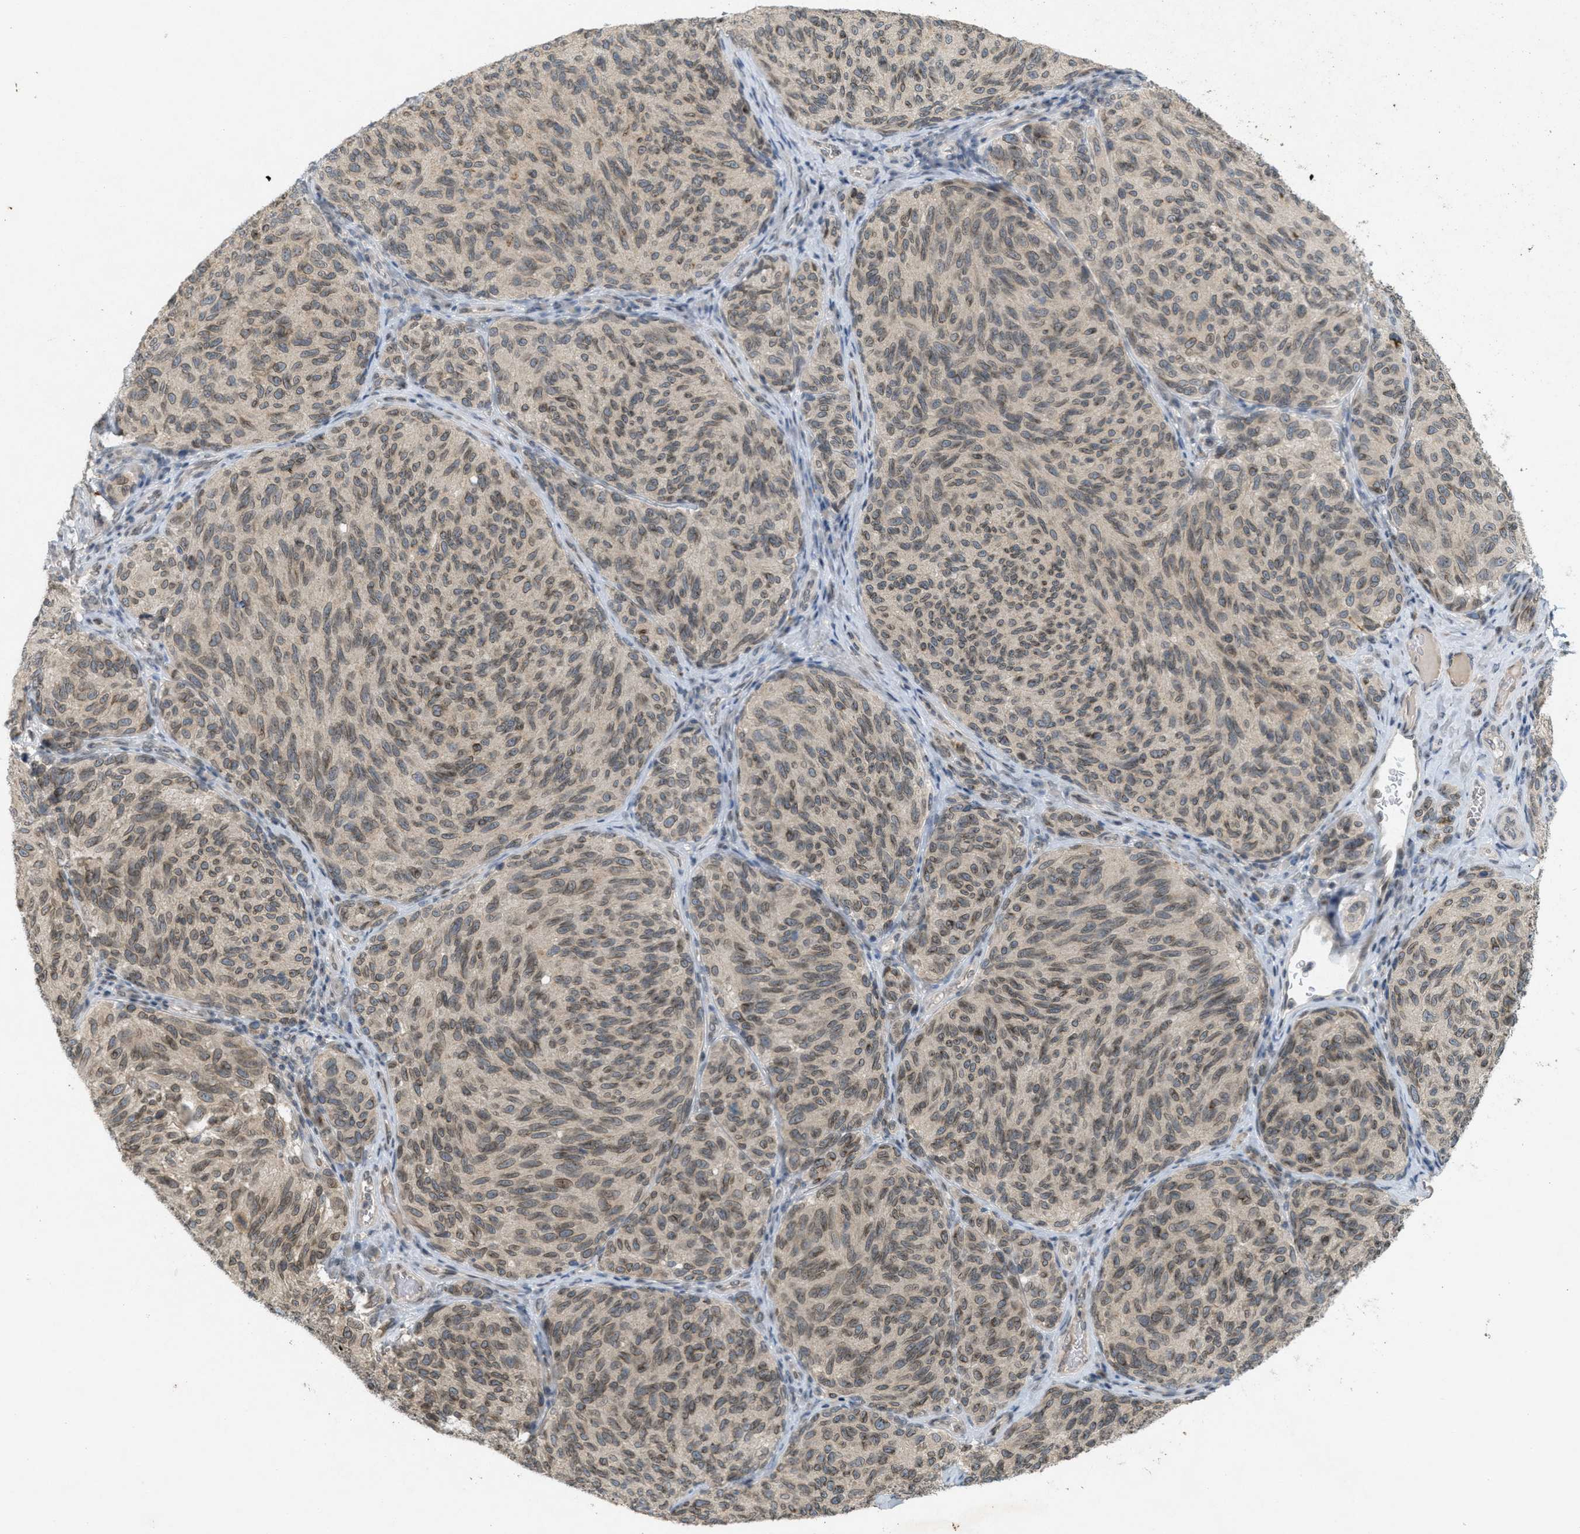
{"staining": {"intensity": "moderate", "quantity": ">75%", "location": "cytoplasmic/membranous,nuclear"}, "tissue": "melanoma", "cell_type": "Tumor cells", "image_type": "cancer", "snomed": [{"axis": "morphology", "description": "Malignant melanoma, NOS"}, {"axis": "topography", "description": "Skin"}], "caption": "This histopathology image exhibits IHC staining of melanoma, with medium moderate cytoplasmic/membranous and nuclear expression in about >75% of tumor cells.", "gene": "ABHD6", "patient": {"sex": "female", "age": 73}}